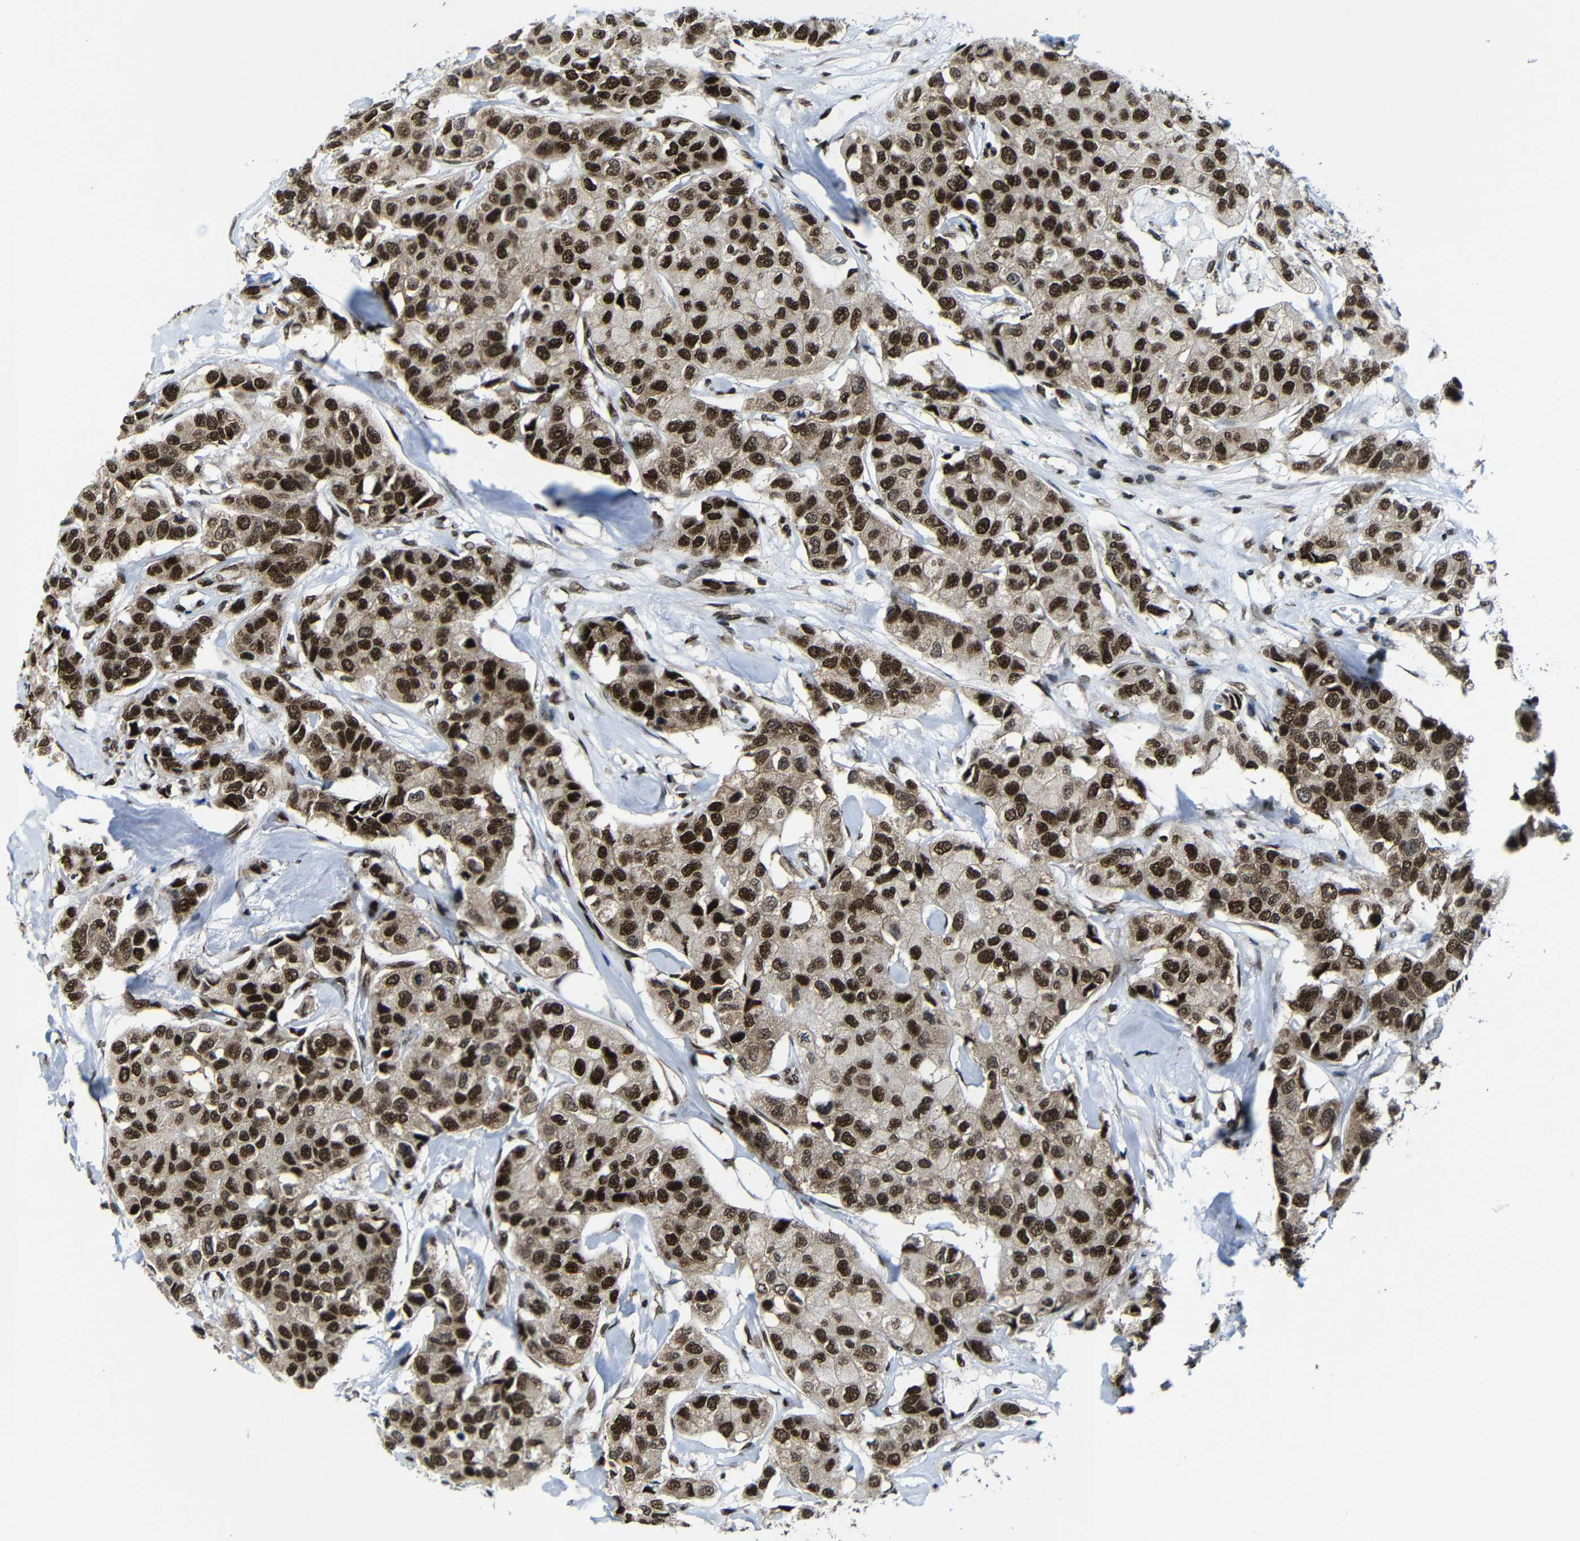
{"staining": {"intensity": "strong", "quantity": ">75%", "location": "nuclear"}, "tissue": "breast cancer", "cell_type": "Tumor cells", "image_type": "cancer", "snomed": [{"axis": "morphology", "description": "Duct carcinoma"}, {"axis": "topography", "description": "Breast"}], "caption": "Immunohistochemical staining of human infiltrating ductal carcinoma (breast) displays strong nuclear protein positivity in about >75% of tumor cells. The staining was performed using DAB to visualize the protein expression in brown, while the nuclei were stained in blue with hematoxylin (Magnification: 20x).", "gene": "PTBP1", "patient": {"sex": "female", "age": 80}}